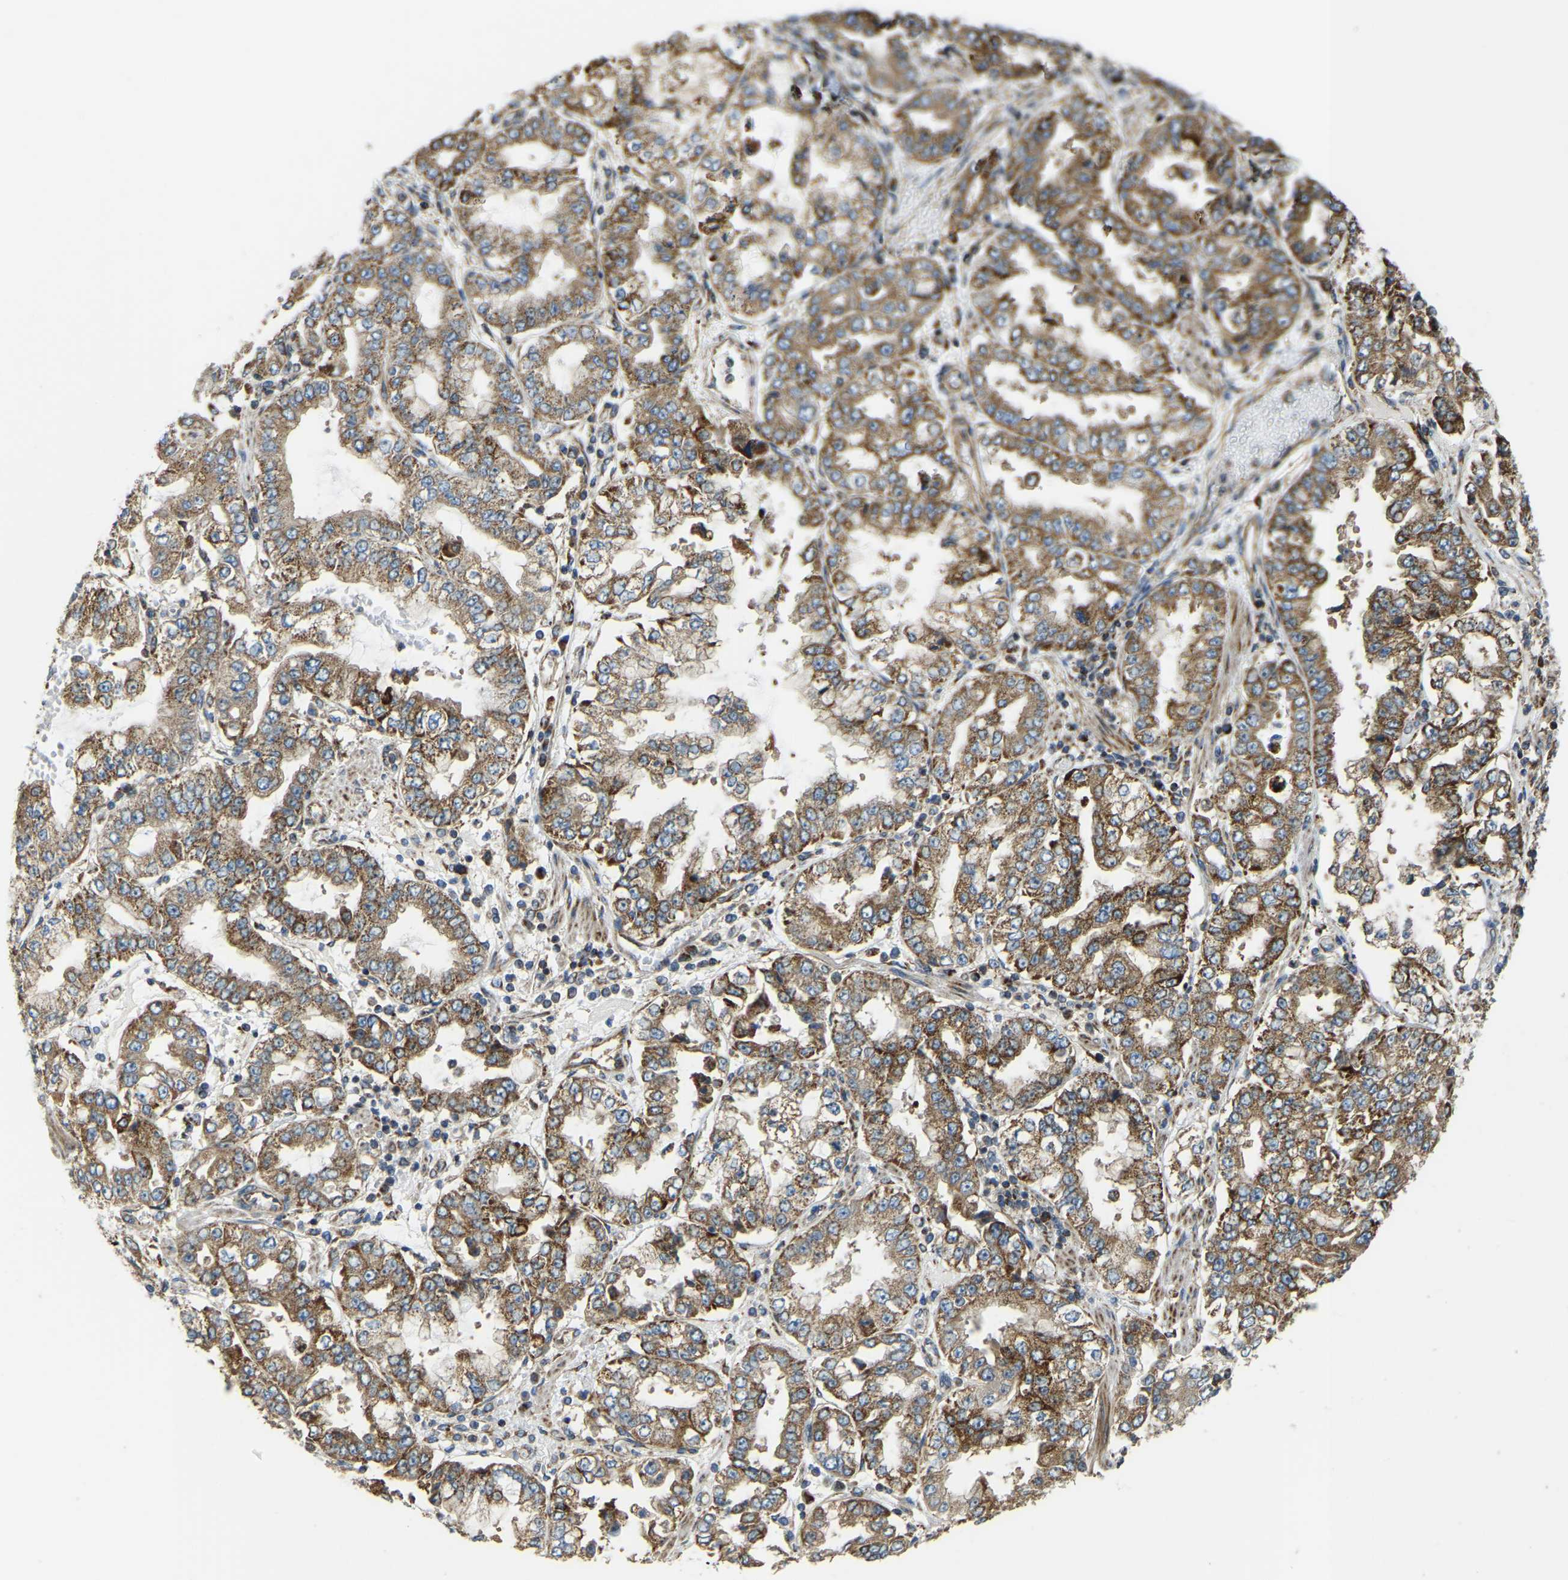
{"staining": {"intensity": "moderate", "quantity": ">75%", "location": "cytoplasmic/membranous"}, "tissue": "stomach cancer", "cell_type": "Tumor cells", "image_type": "cancer", "snomed": [{"axis": "morphology", "description": "Adenocarcinoma, NOS"}, {"axis": "topography", "description": "Stomach"}], "caption": "High-power microscopy captured an IHC image of stomach cancer (adenocarcinoma), revealing moderate cytoplasmic/membranous expression in approximately >75% of tumor cells.", "gene": "PSMD7", "patient": {"sex": "male", "age": 76}}